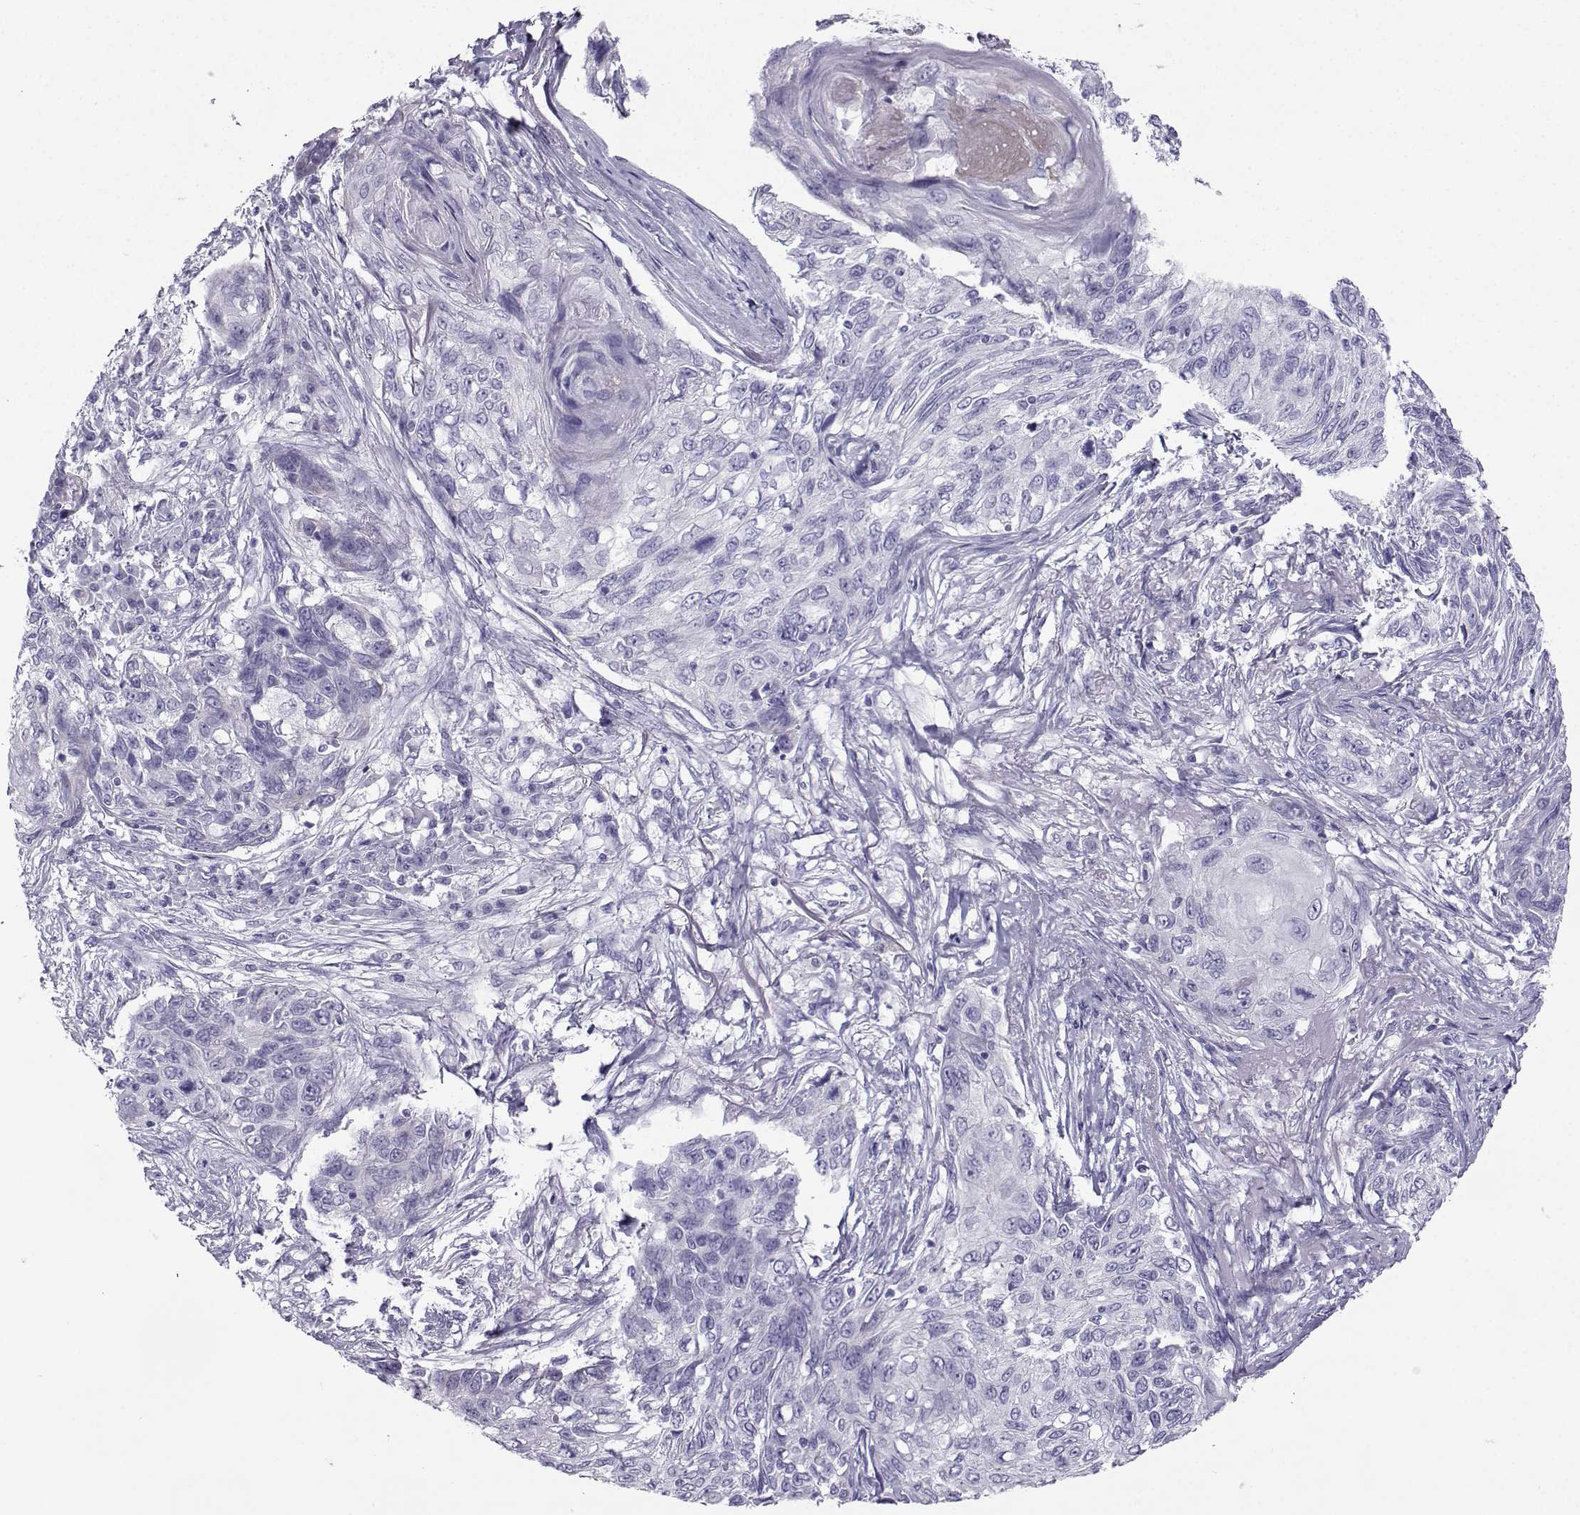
{"staining": {"intensity": "negative", "quantity": "none", "location": "none"}, "tissue": "skin cancer", "cell_type": "Tumor cells", "image_type": "cancer", "snomed": [{"axis": "morphology", "description": "Squamous cell carcinoma, NOS"}, {"axis": "topography", "description": "Skin"}], "caption": "Immunohistochemistry (IHC) of squamous cell carcinoma (skin) reveals no staining in tumor cells. The staining was performed using DAB to visualize the protein expression in brown, while the nuclei were stained in blue with hematoxylin (Magnification: 20x).", "gene": "CRYBB1", "patient": {"sex": "male", "age": 92}}